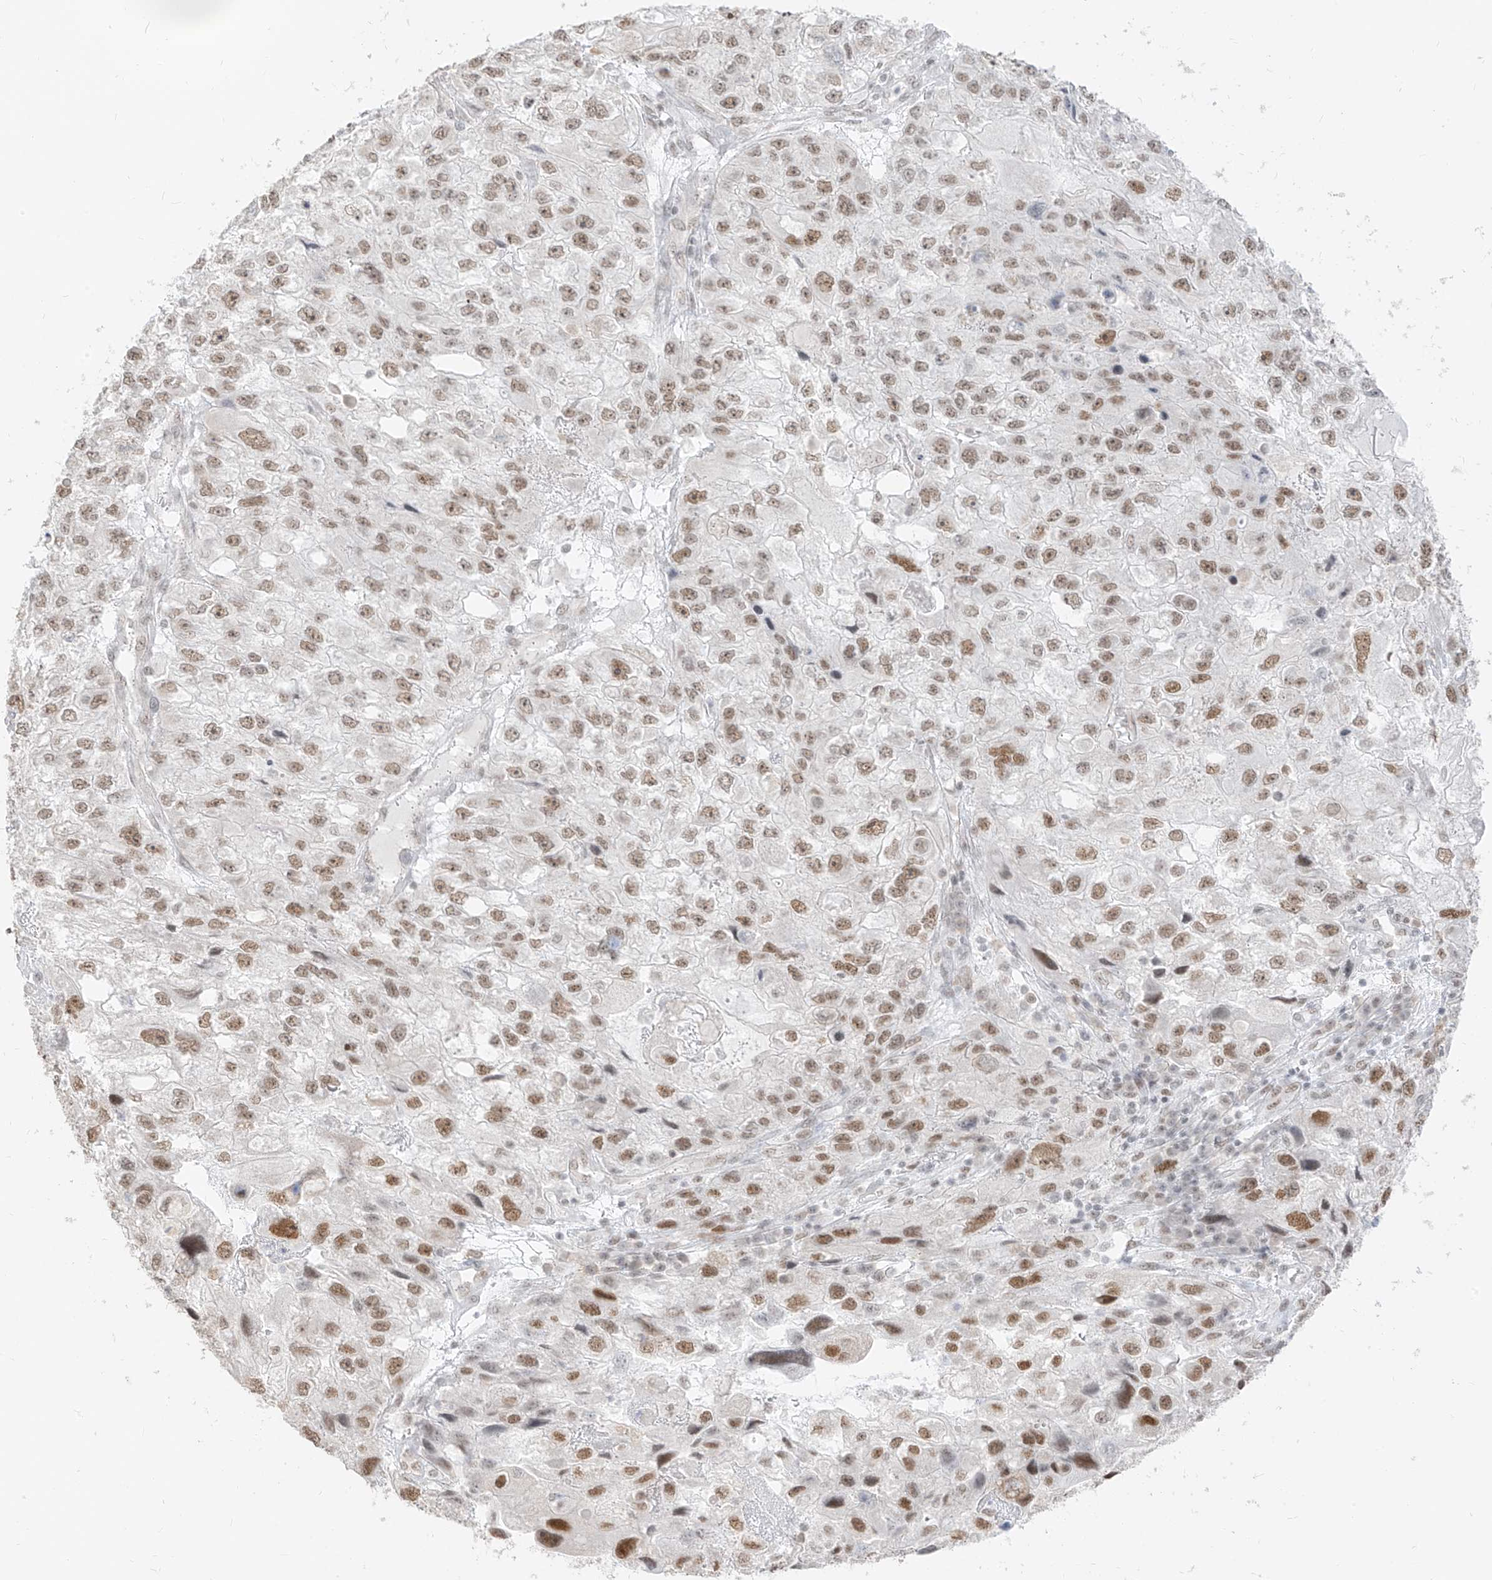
{"staining": {"intensity": "moderate", "quantity": "25%-75%", "location": "nuclear"}, "tissue": "endometrial cancer", "cell_type": "Tumor cells", "image_type": "cancer", "snomed": [{"axis": "morphology", "description": "Adenocarcinoma, NOS"}, {"axis": "topography", "description": "Endometrium"}], "caption": "Protein expression analysis of human endometrial cancer (adenocarcinoma) reveals moderate nuclear expression in approximately 25%-75% of tumor cells.", "gene": "SUPT5H", "patient": {"sex": "female", "age": 49}}